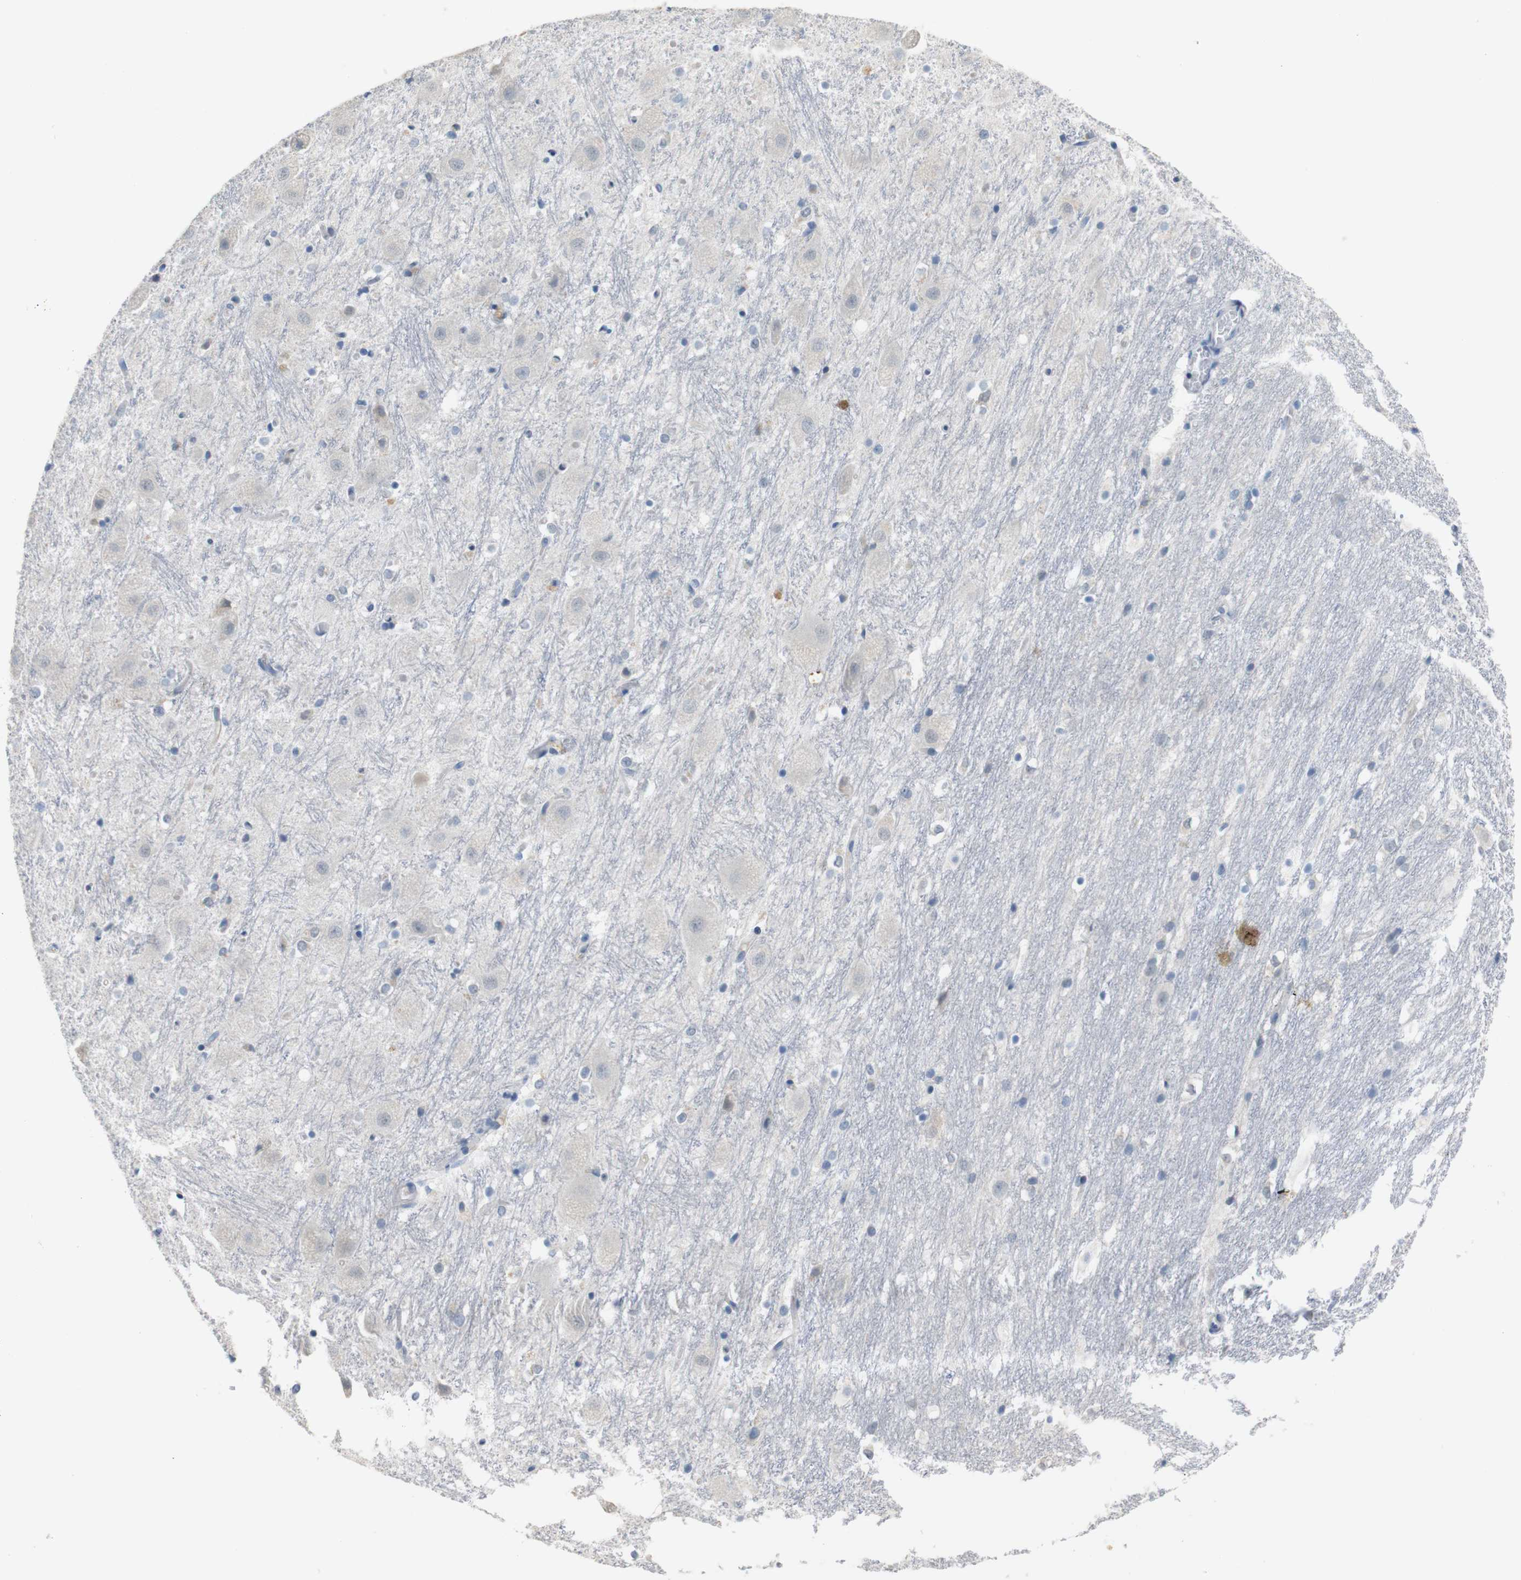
{"staining": {"intensity": "negative", "quantity": "none", "location": "none"}, "tissue": "hippocampus", "cell_type": "Glial cells", "image_type": "normal", "snomed": [{"axis": "morphology", "description": "Normal tissue, NOS"}, {"axis": "topography", "description": "Hippocampus"}], "caption": "This is an immunohistochemistry (IHC) histopathology image of unremarkable hippocampus. There is no staining in glial cells.", "gene": "CHRM5", "patient": {"sex": "female", "age": 19}}